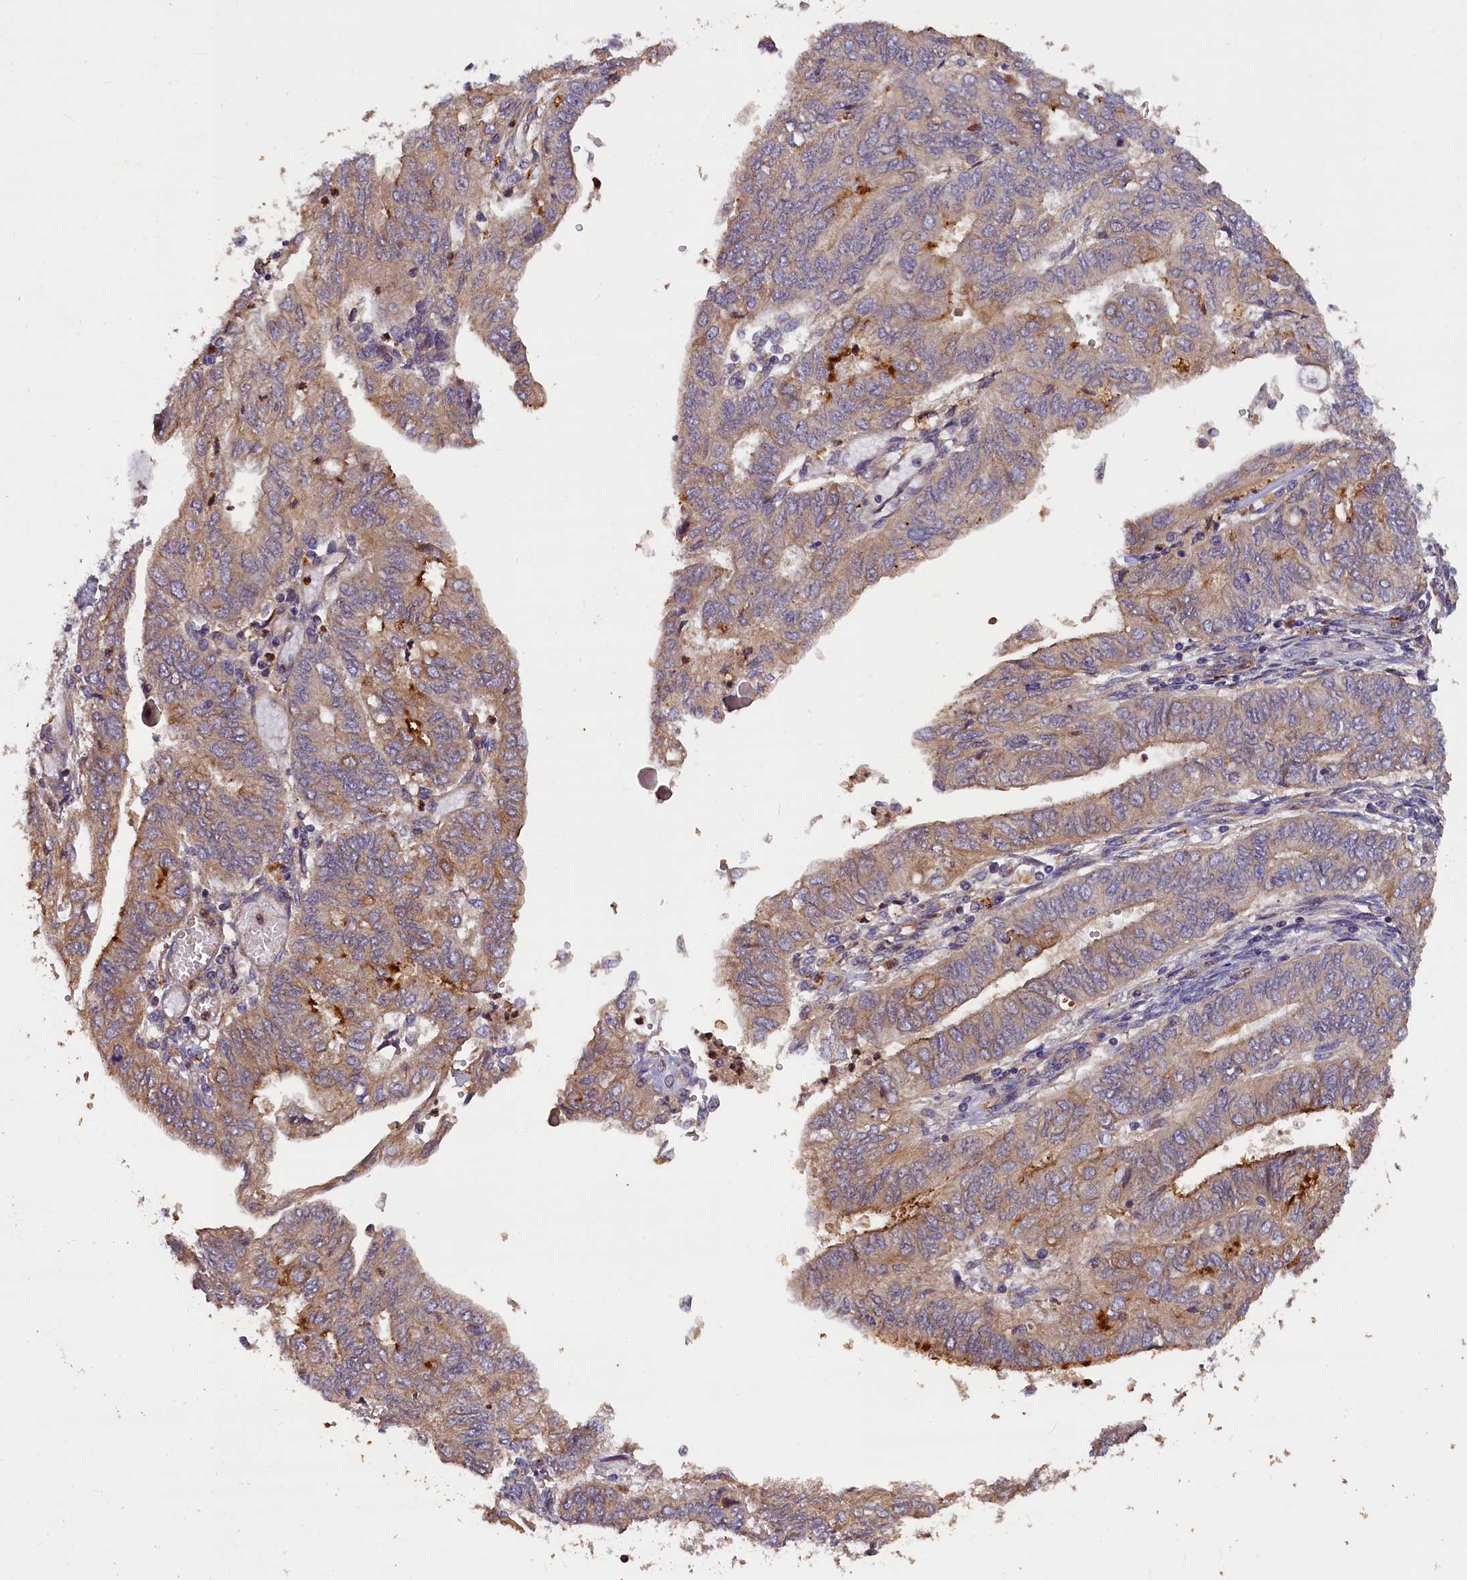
{"staining": {"intensity": "moderate", "quantity": "<25%", "location": "cytoplasmic/membranous"}, "tissue": "endometrial cancer", "cell_type": "Tumor cells", "image_type": "cancer", "snomed": [{"axis": "morphology", "description": "Adenocarcinoma, NOS"}, {"axis": "topography", "description": "Endometrium"}], "caption": "A brown stain highlights moderate cytoplasmic/membranous positivity of a protein in adenocarcinoma (endometrial) tumor cells.", "gene": "ERMARD", "patient": {"sex": "female", "age": 68}}